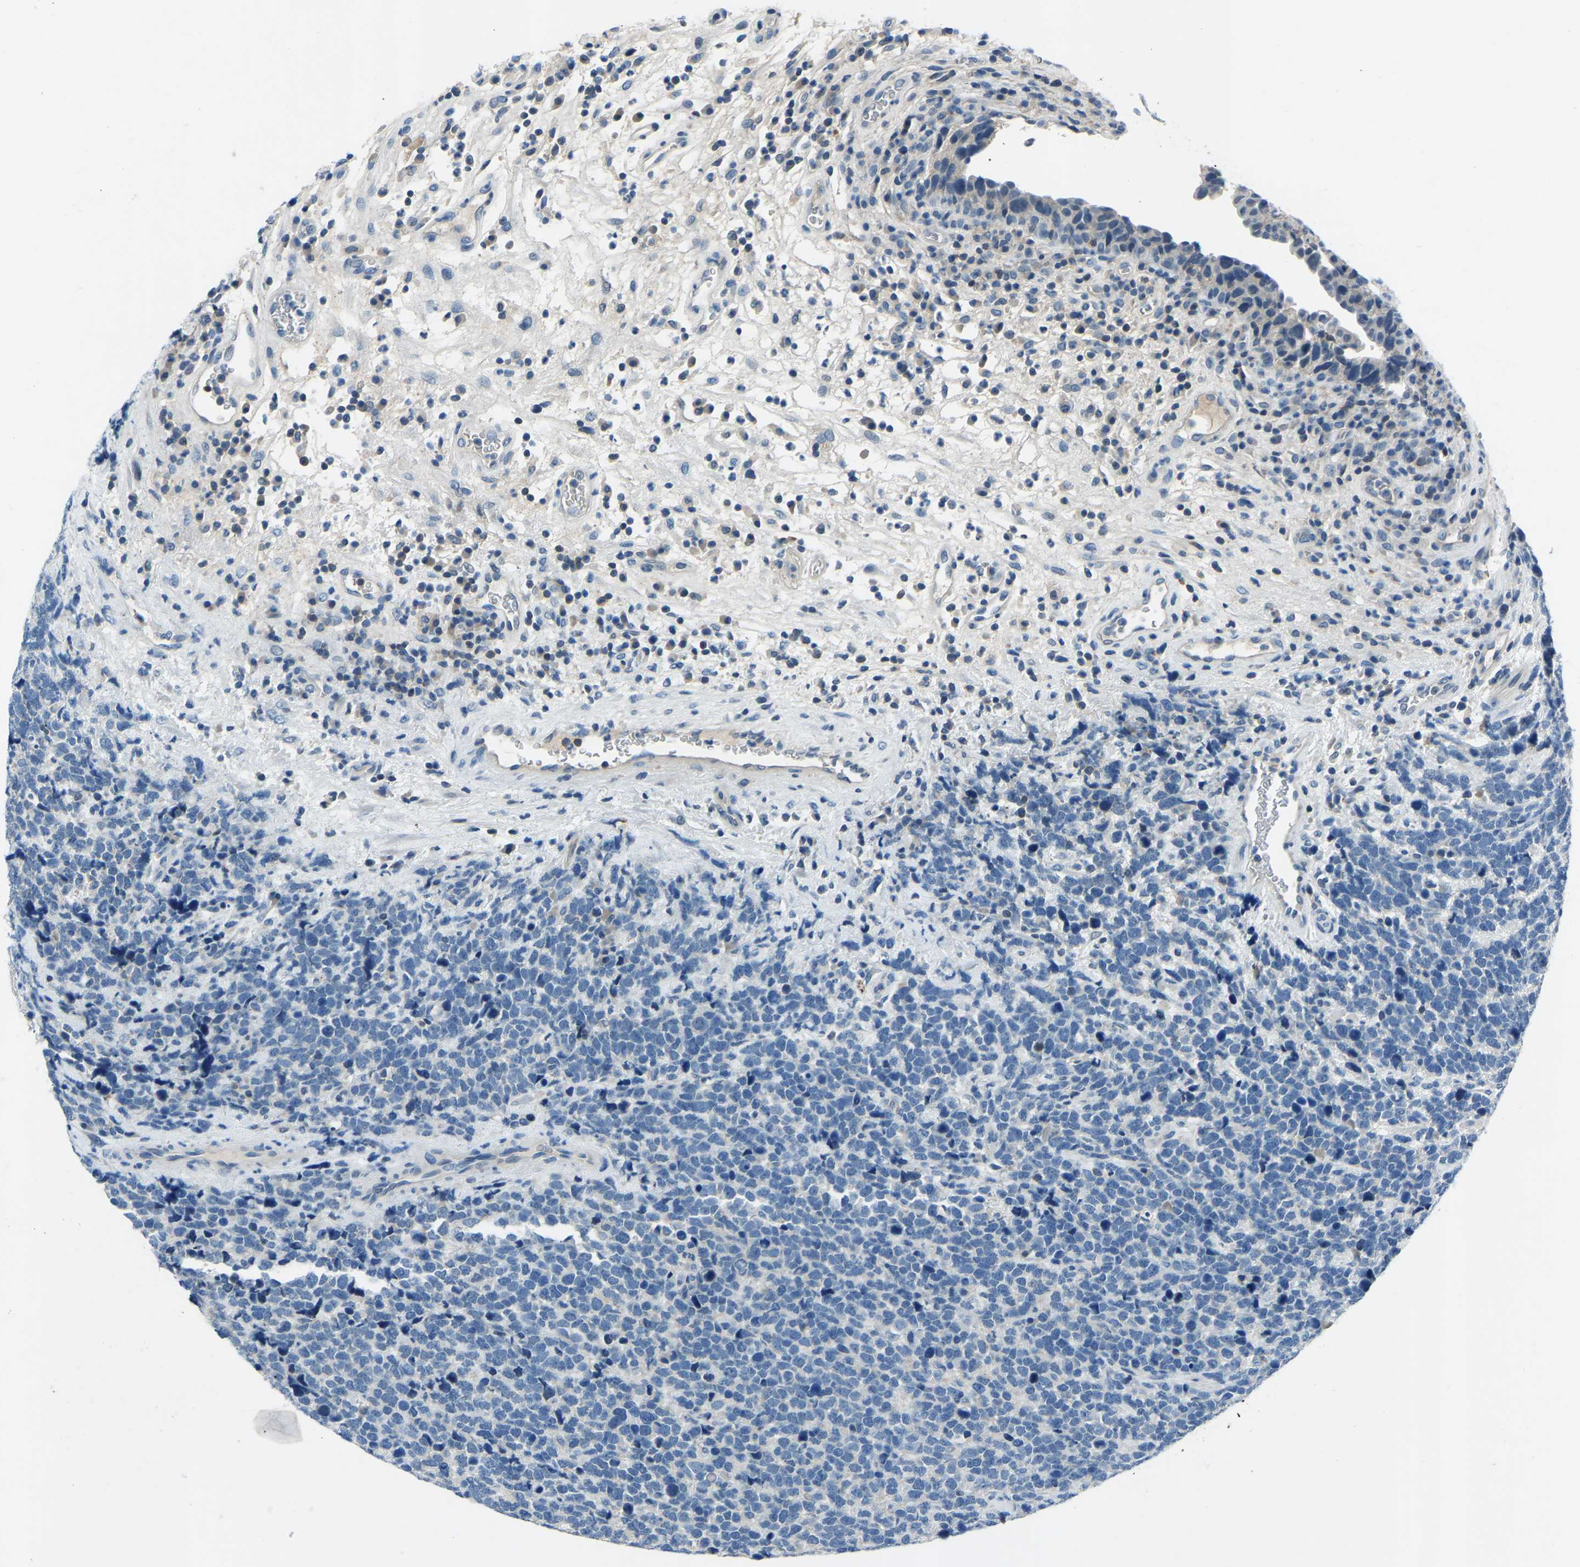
{"staining": {"intensity": "negative", "quantity": "none", "location": "none"}, "tissue": "urothelial cancer", "cell_type": "Tumor cells", "image_type": "cancer", "snomed": [{"axis": "morphology", "description": "Urothelial carcinoma, High grade"}, {"axis": "topography", "description": "Urinary bladder"}], "caption": "A histopathology image of human urothelial cancer is negative for staining in tumor cells.", "gene": "XIRP1", "patient": {"sex": "female", "age": 82}}